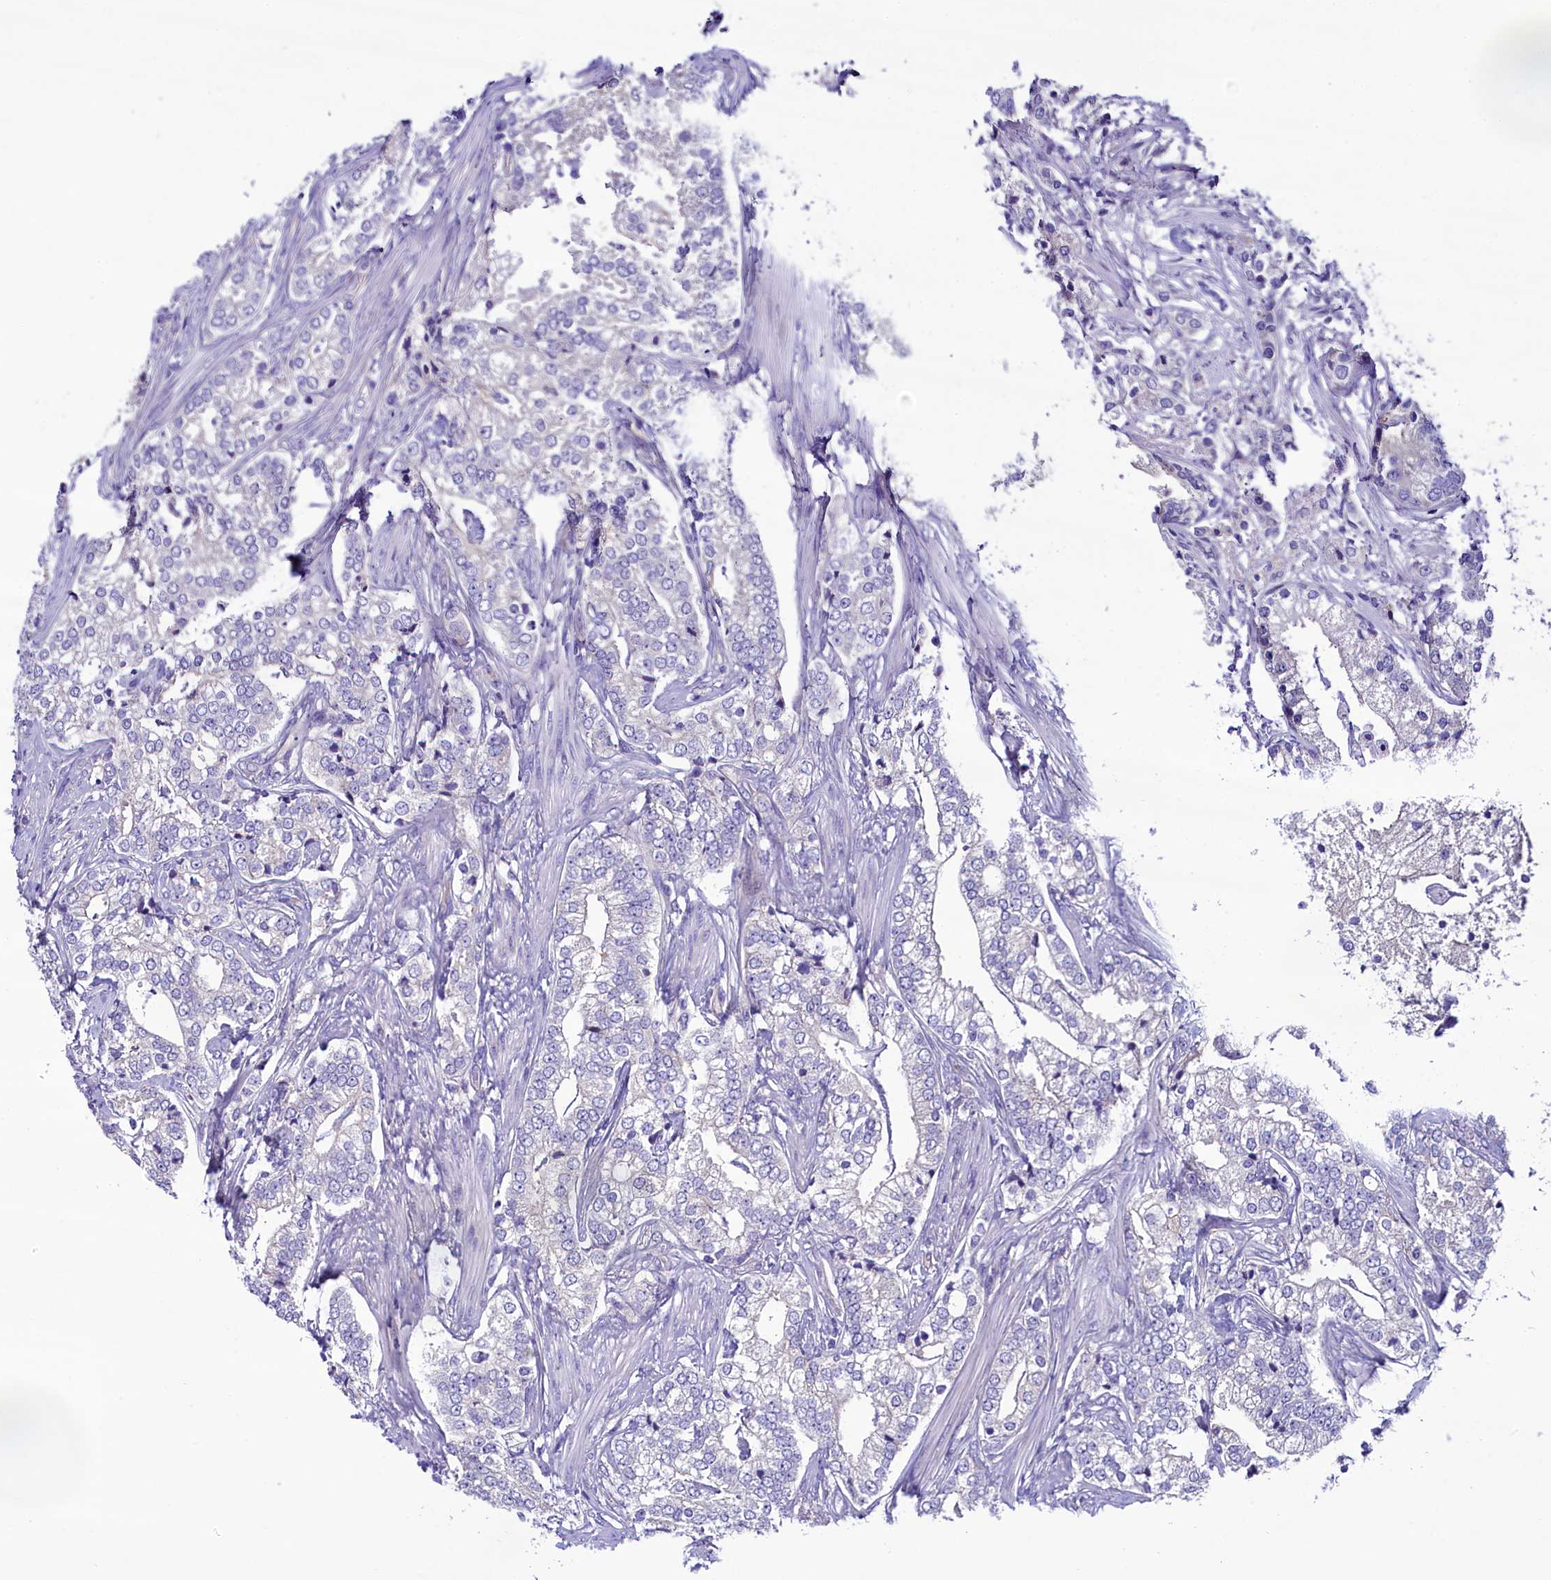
{"staining": {"intensity": "negative", "quantity": "none", "location": "none"}, "tissue": "prostate cancer", "cell_type": "Tumor cells", "image_type": "cancer", "snomed": [{"axis": "morphology", "description": "Adenocarcinoma, High grade"}, {"axis": "topography", "description": "Prostate"}], "caption": "This image is of prostate cancer (high-grade adenocarcinoma) stained with IHC to label a protein in brown with the nuclei are counter-stained blue. There is no staining in tumor cells. (Brightfield microscopy of DAB IHC at high magnification).", "gene": "KRBOX5", "patient": {"sex": "male", "age": 69}}